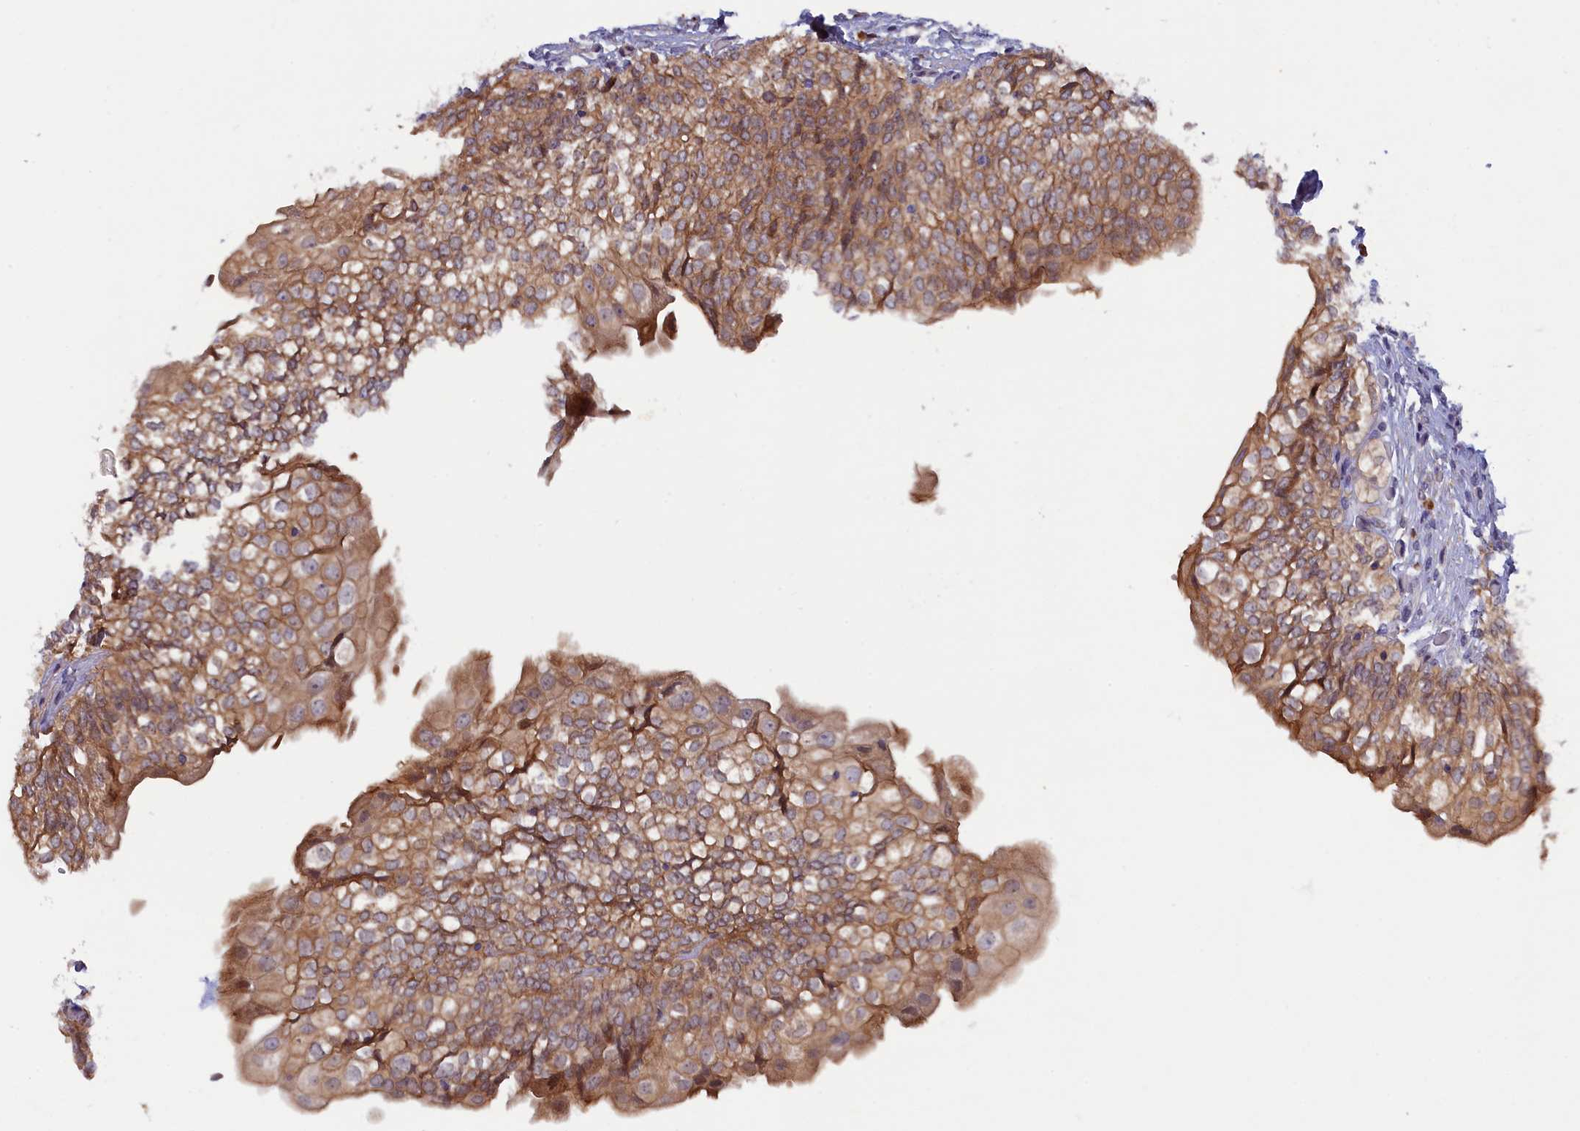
{"staining": {"intensity": "moderate", "quantity": ">75%", "location": "cytoplasmic/membranous"}, "tissue": "urinary bladder", "cell_type": "Urothelial cells", "image_type": "normal", "snomed": [{"axis": "morphology", "description": "Normal tissue, NOS"}, {"axis": "topography", "description": "Urinary bladder"}], "caption": "Immunohistochemistry photomicrograph of benign human urinary bladder stained for a protein (brown), which shows medium levels of moderate cytoplasmic/membranous positivity in about >75% of urothelial cells.", "gene": "JPT2", "patient": {"sex": "male", "age": 55}}